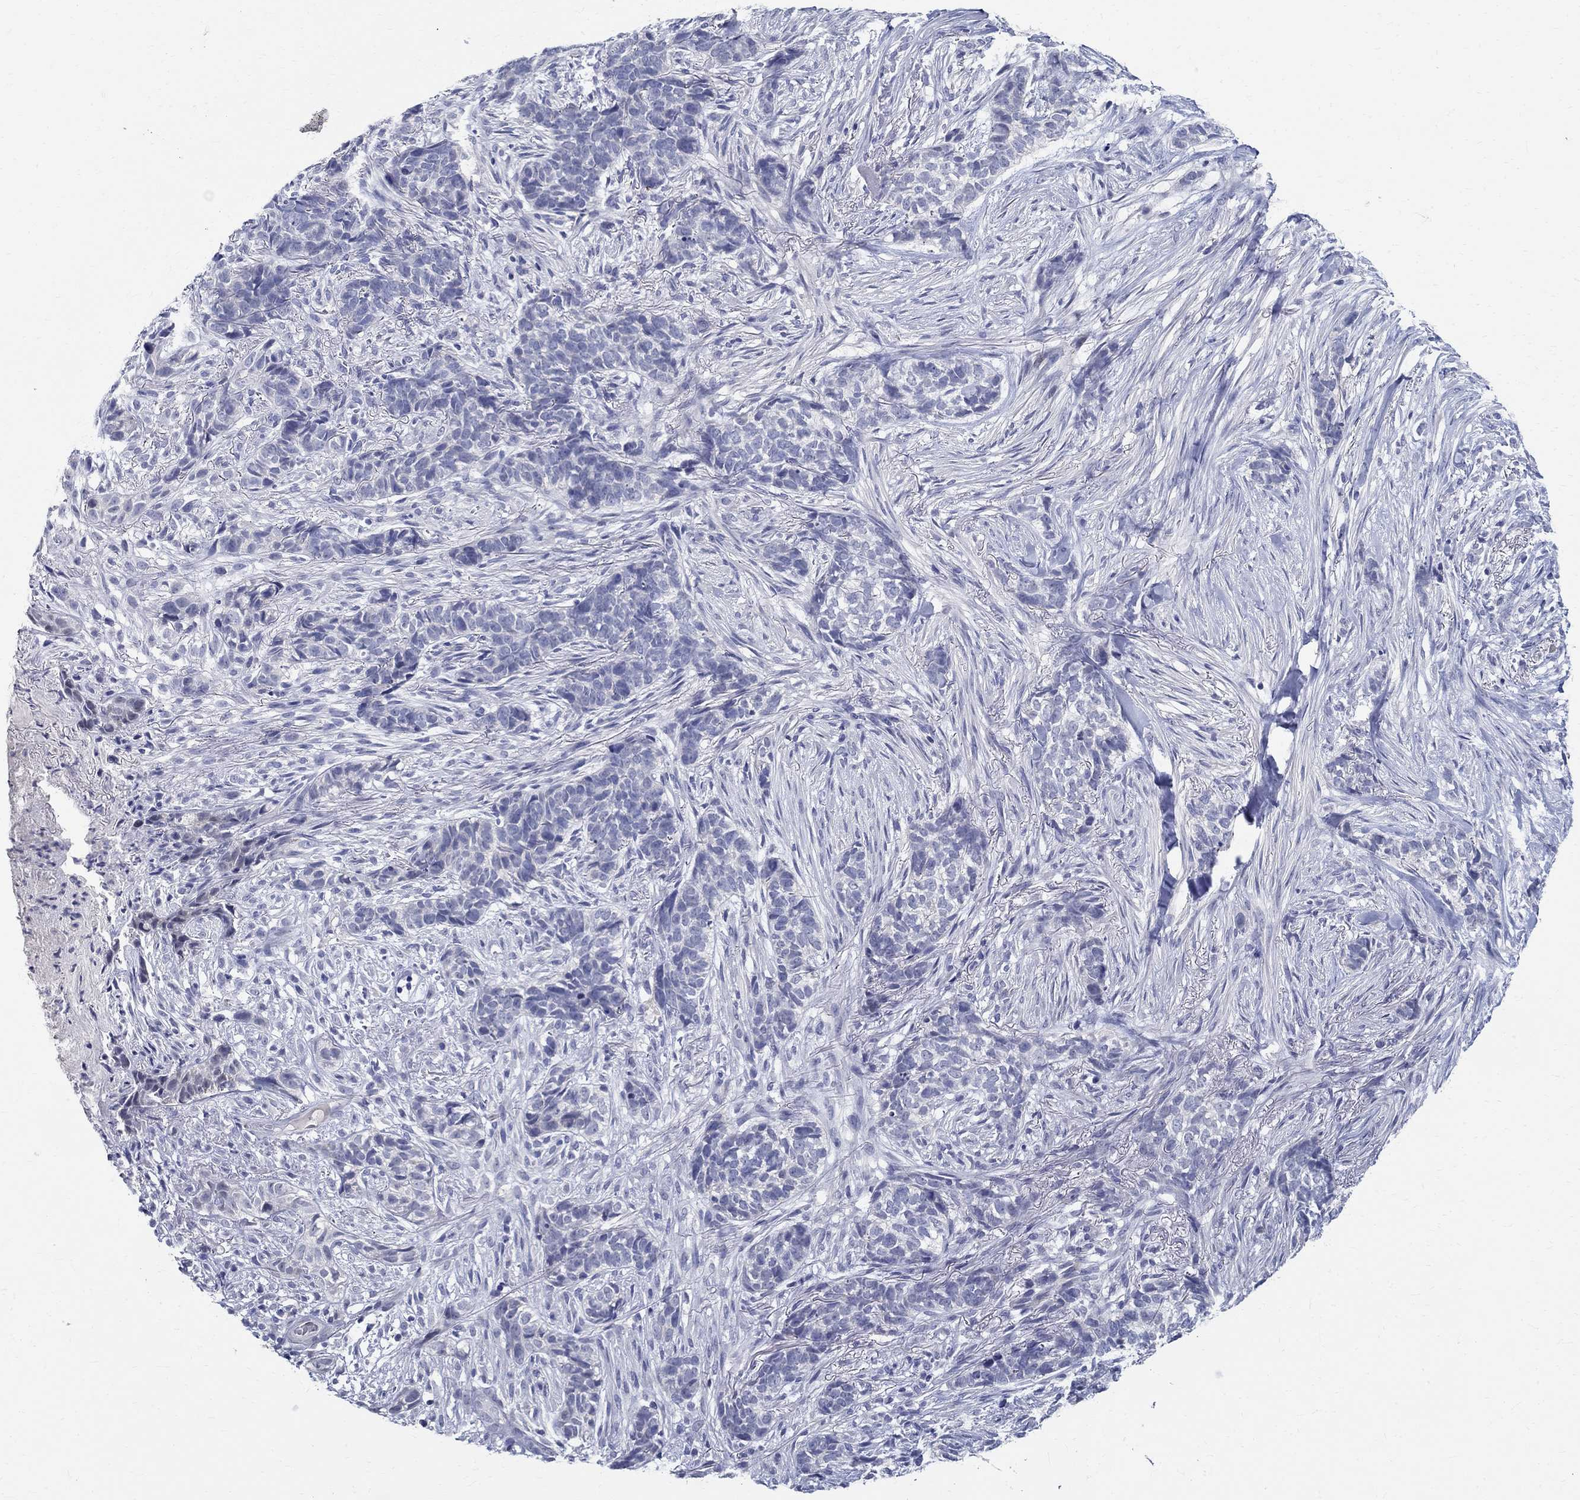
{"staining": {"intensity": "negative", "quantity": "none", "location": "none"}, "tissue": "skin cancer", "cell_type": "Tumor cells", "image_type": "cancer", "snomed": [{"axis": "morphology", "description": "Basal cell carcinoma"}, {"axis": "topography", "description": "Skin"}], "caption": "There is no significant expression in tumor cells of skin cancer (basal cell carcinoma). (DAB immunohistochemistry, high magnification).", "gene": "CETN1", "patient": {"sex": "female", "age": 69}}